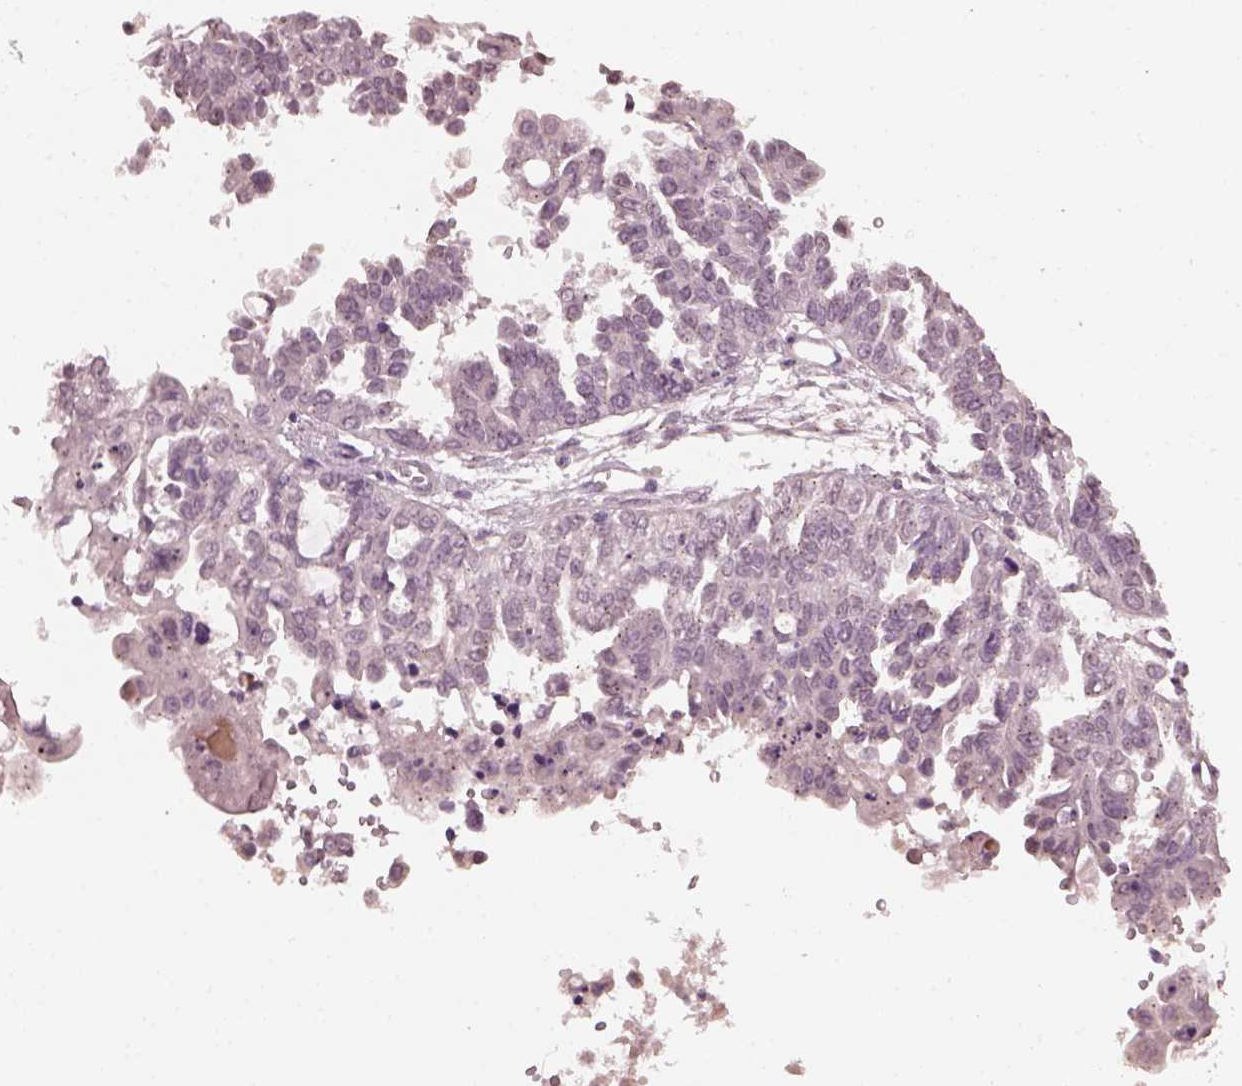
{"staining": {"intensity": "negative", "quantity": "none", "location": "none"}, "tissue": "ovarian cancer", "cell_type": "Tumor cells", "image_type": "cancer", "snomed": [{"axis": "morphology", "description": "Cystadenocarcinoma, serous, NOS"}, {"axis": "topography", "description": "Ovary"}], "caption": "Tumor cells are negative for brown protein staining in ovarian cancer (serous cystadenocarcinoma). (Immunohistochemistry (ihc), brightfield microscopy, high magnification).", "gene": "RUFY3", "patient": {"sex": "female", "age": 53}}